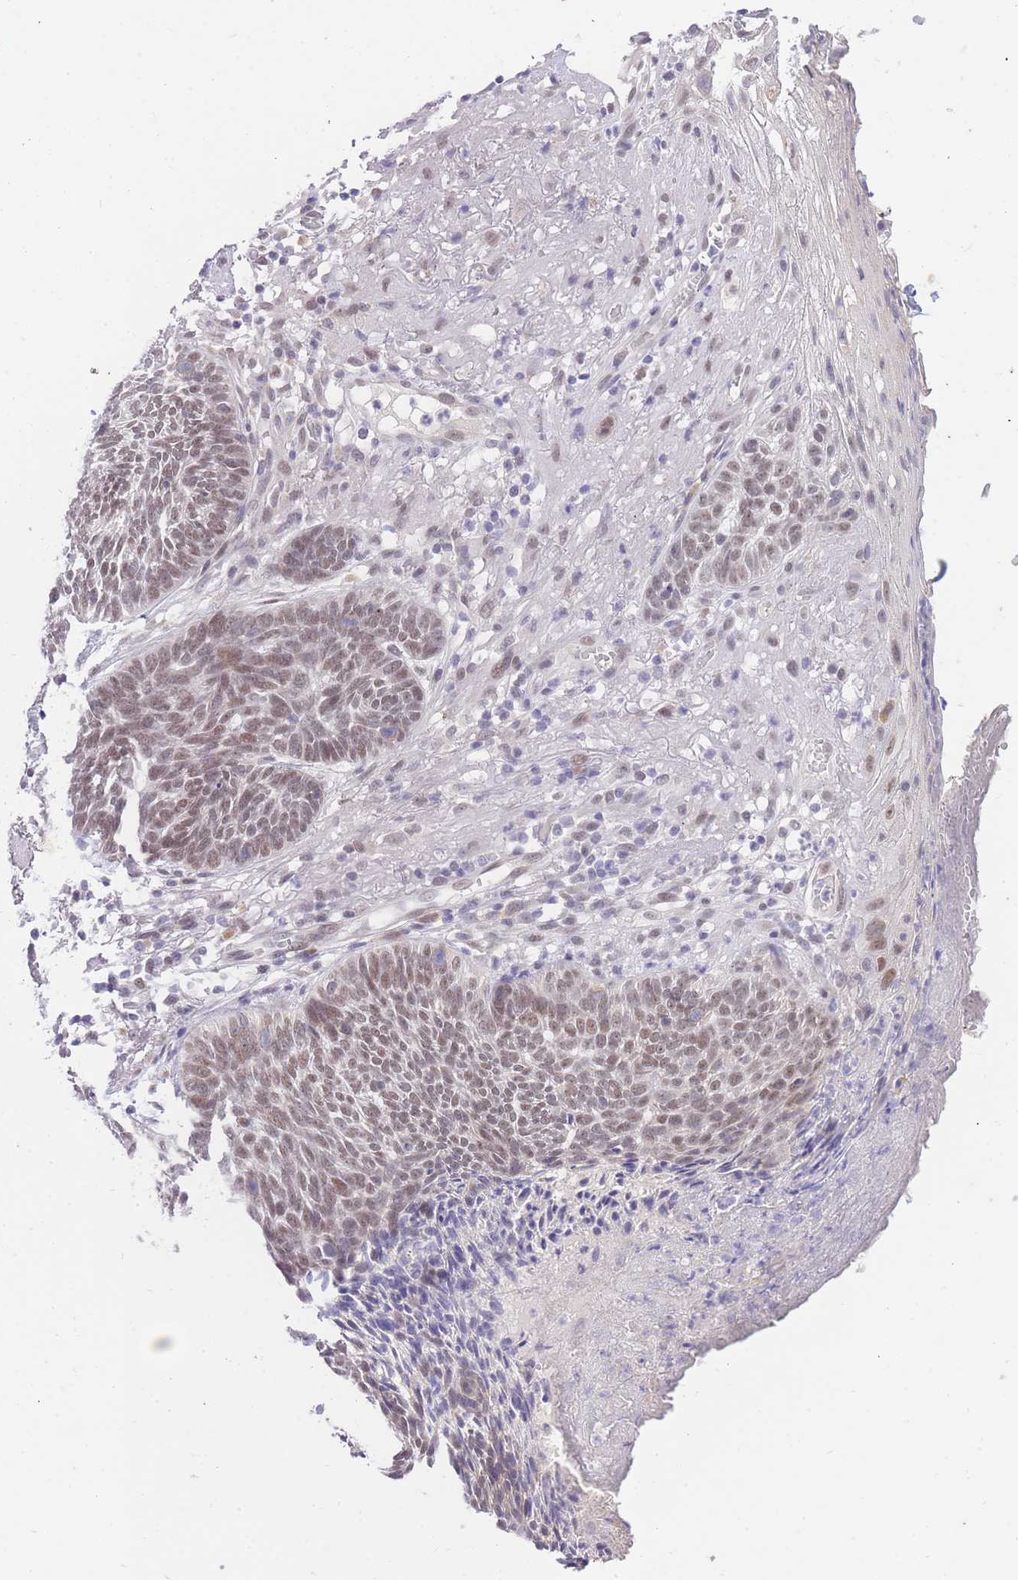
{"staining": {"intensity": "moderate", "quantity": ">75%", "location": "nuclear"}, "tissue": "skin cancer", "cell_type": "Tumor cells", "image_type": "cancer", "snomed": [{"axis": "morphology", "description": "Normal tissue, NOS"}, {"axis": "morphology", "description": "Basal cell carcinoma"}, {"axis": "topography", "description": "Skin"}], "caption": "Protein analysis of skin basal cell carcinoma tissue displays moderate nuclear expression in approximately >75% of tumor cells.", "gene": "UBXN7", "patient": {"sex": "male", "age": 64}}